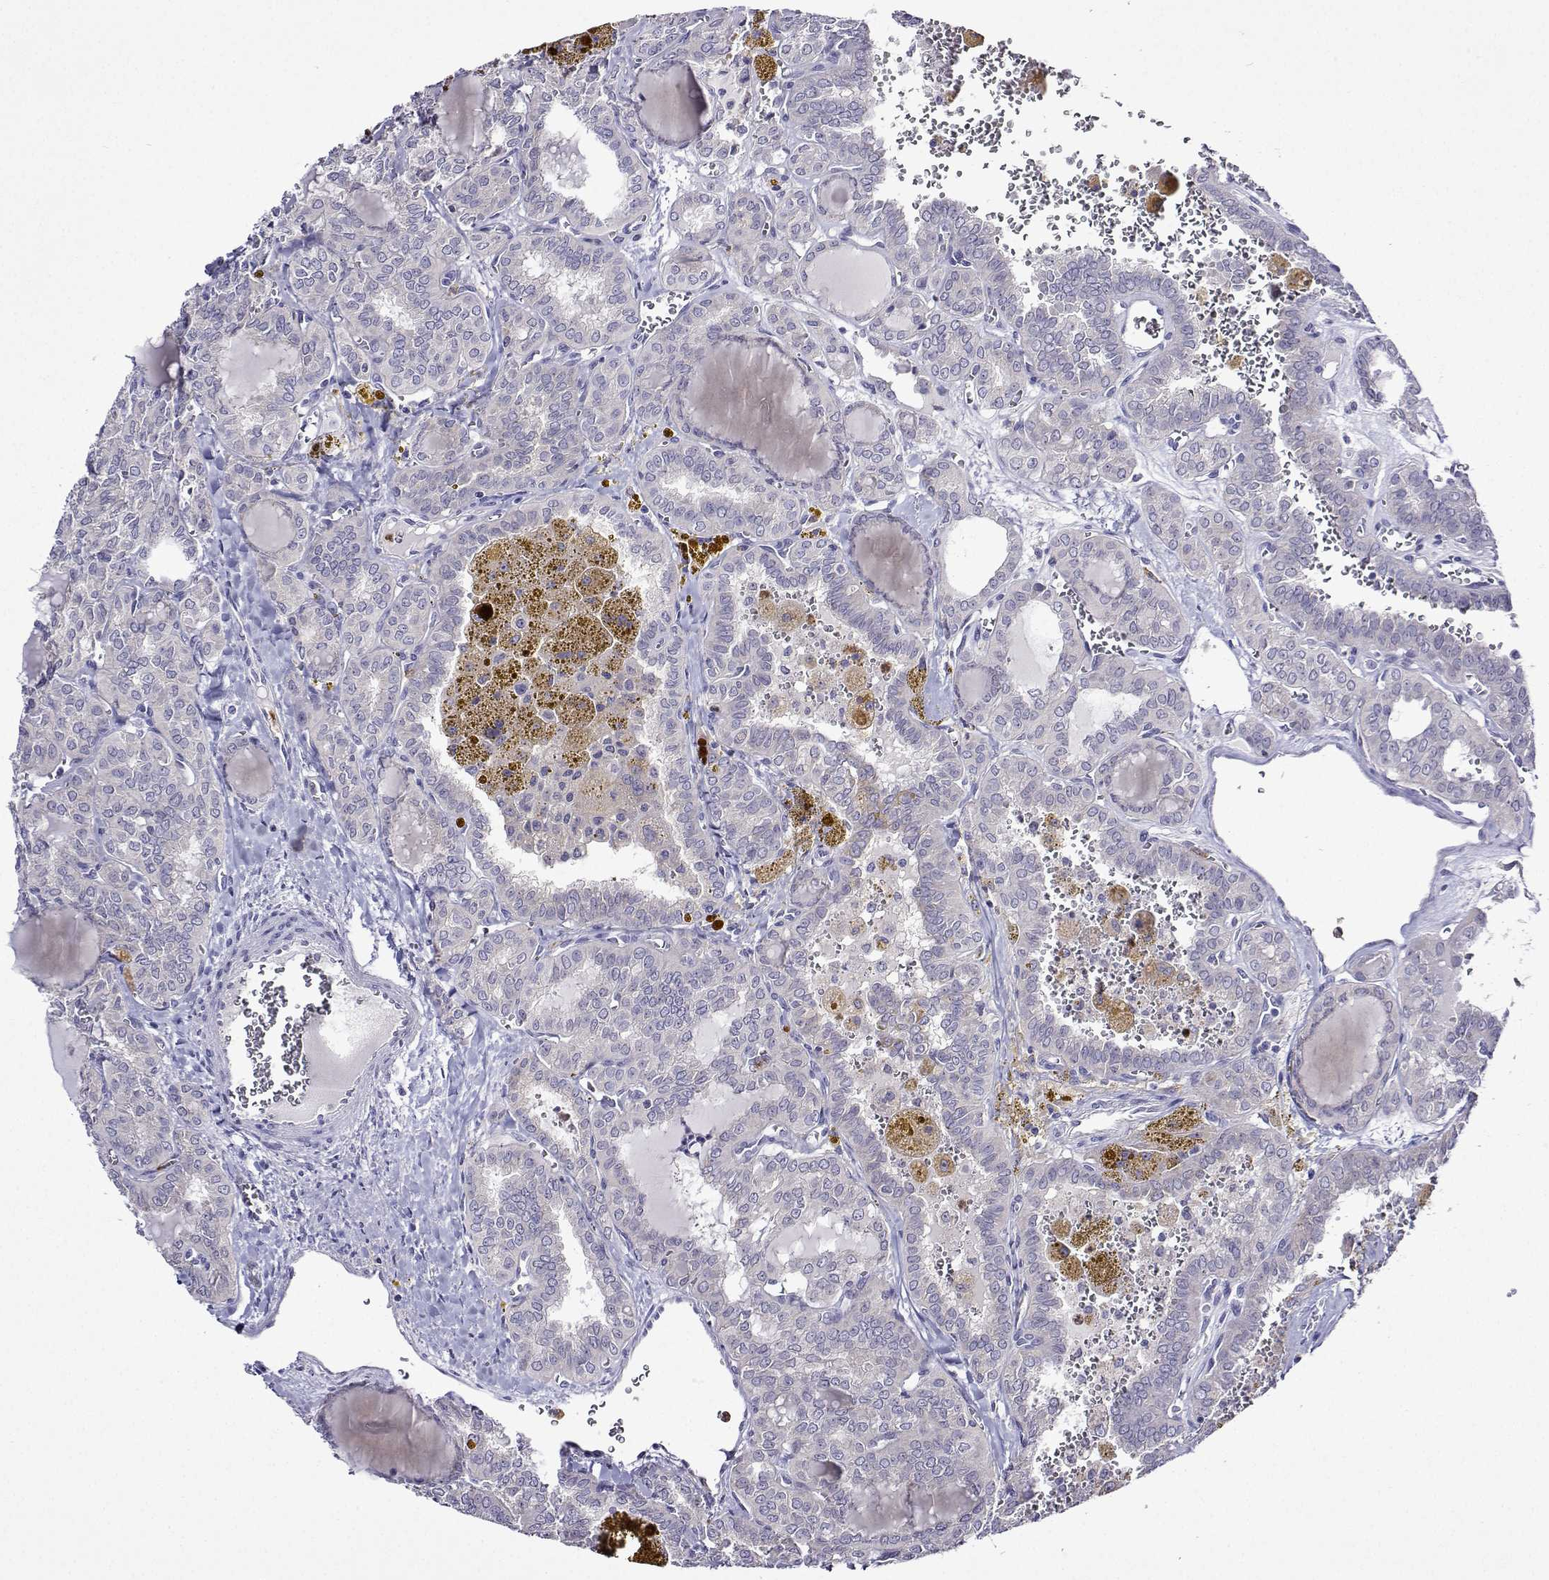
{"staining": {"intensity": "negative", "quantity": "none", "location": "none"}, "tissue": "thyroid cancer", "cell_type": "Tumor cells", "image_type": "cancer", "snomed": [{"axis": "morphology", "description": "Papillary adenocarcinoma, NOS"}, {"axis": "topography", "description": "Thyroid gland"}], "caption": "There is no significant positivity in tumor cells of thyroid cancer.", "gene": "SULT2A1", "patient": {"sex": "female", "age": 41}}